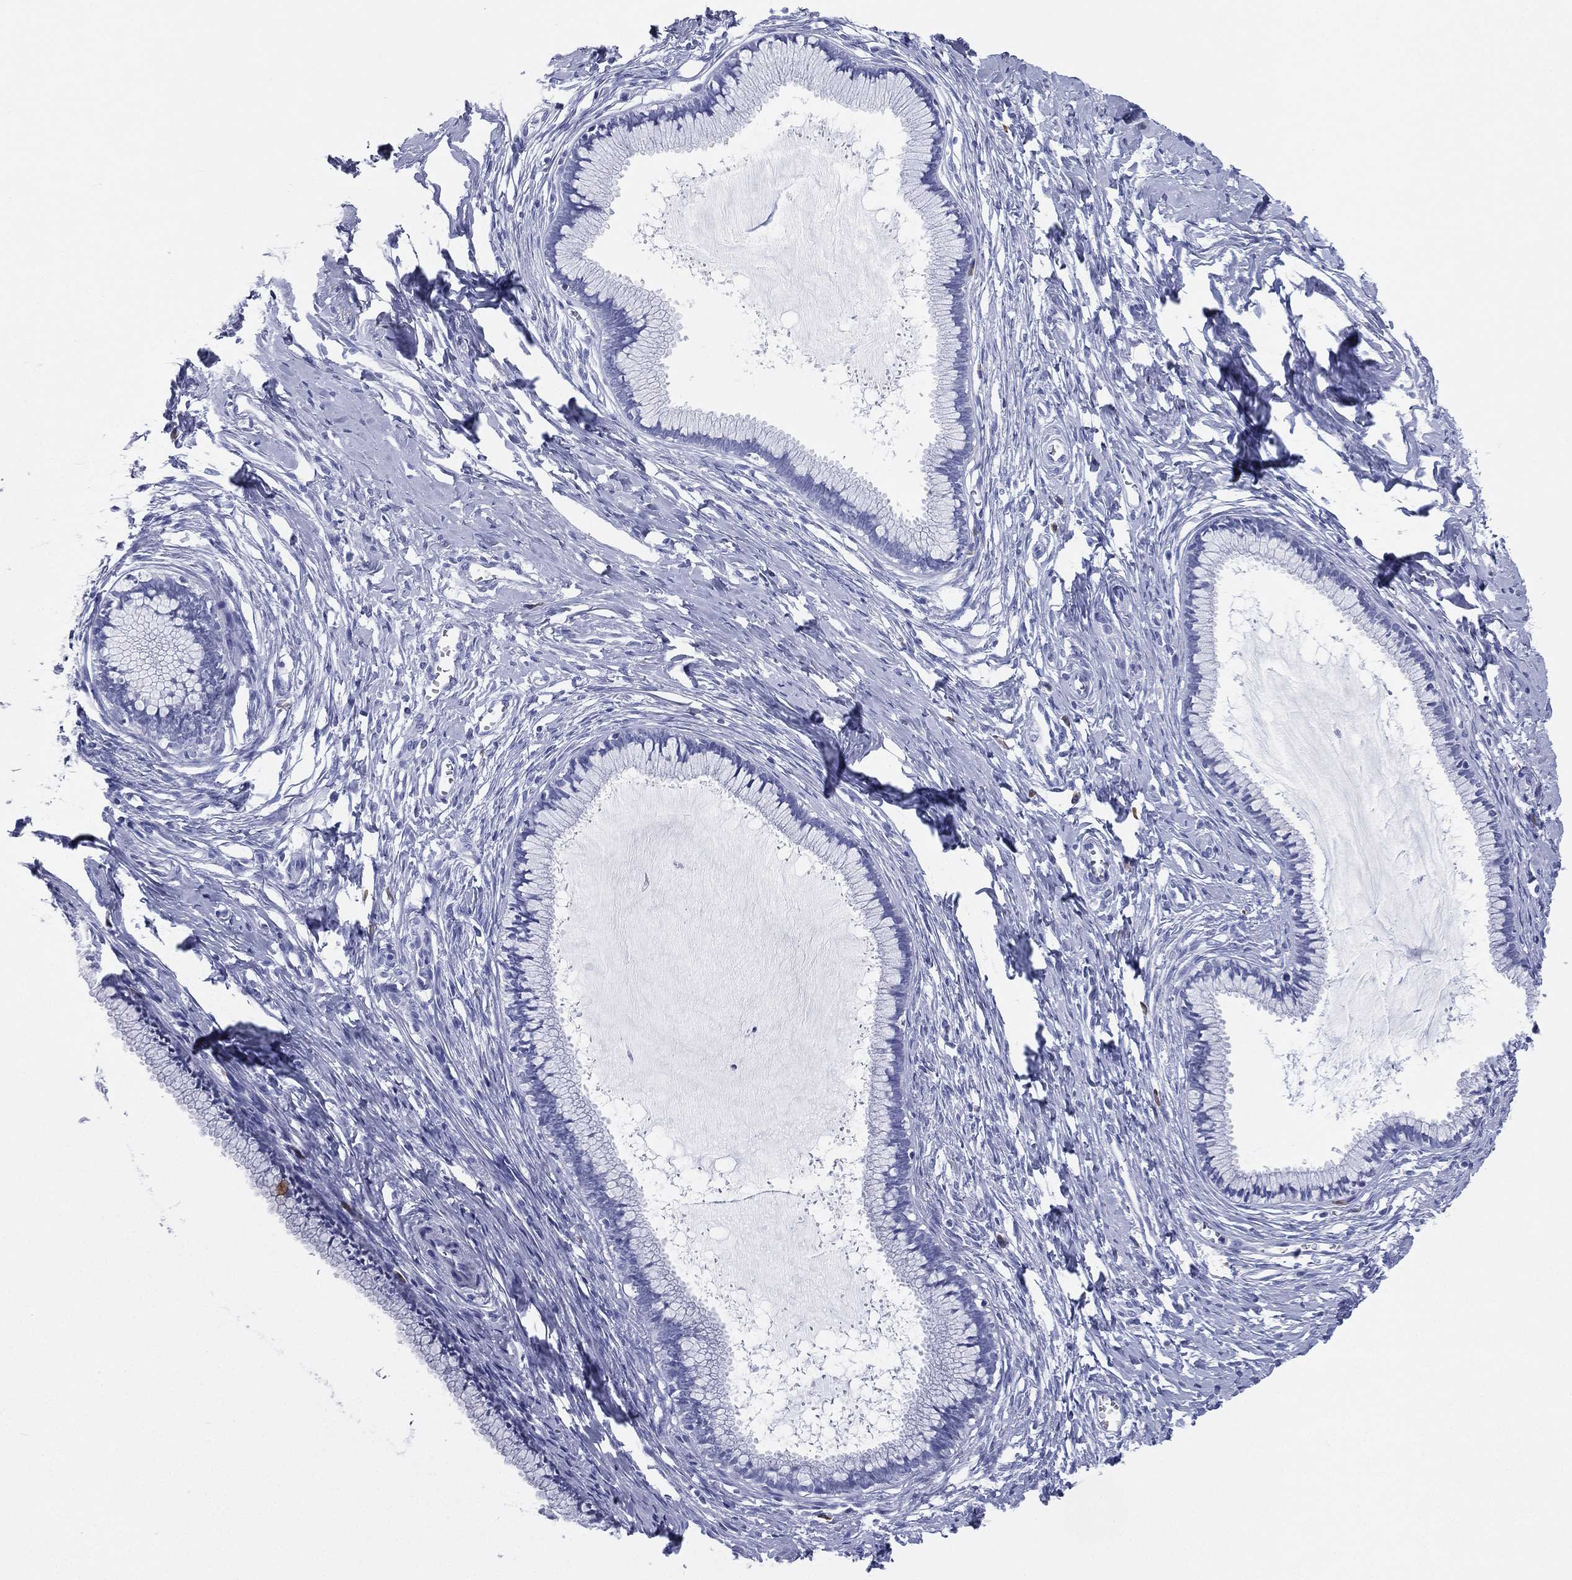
{"staining": {"intensity": "negative", "quantity": "none", "location": "none"}, "tissue": "cervix", "cell_type": "Glandular cells", "image_type": "normal", "snomed": [{"axis": "morphology", "description": "Normal tissue, NOS"}, {"axis": "topography", "description": "Cervix"}], "caption": "Glandular cells are negative for brown protein staining in benign cervix.", "gene": "CD79A", "patient": {"sex": "female", "age": 40}}